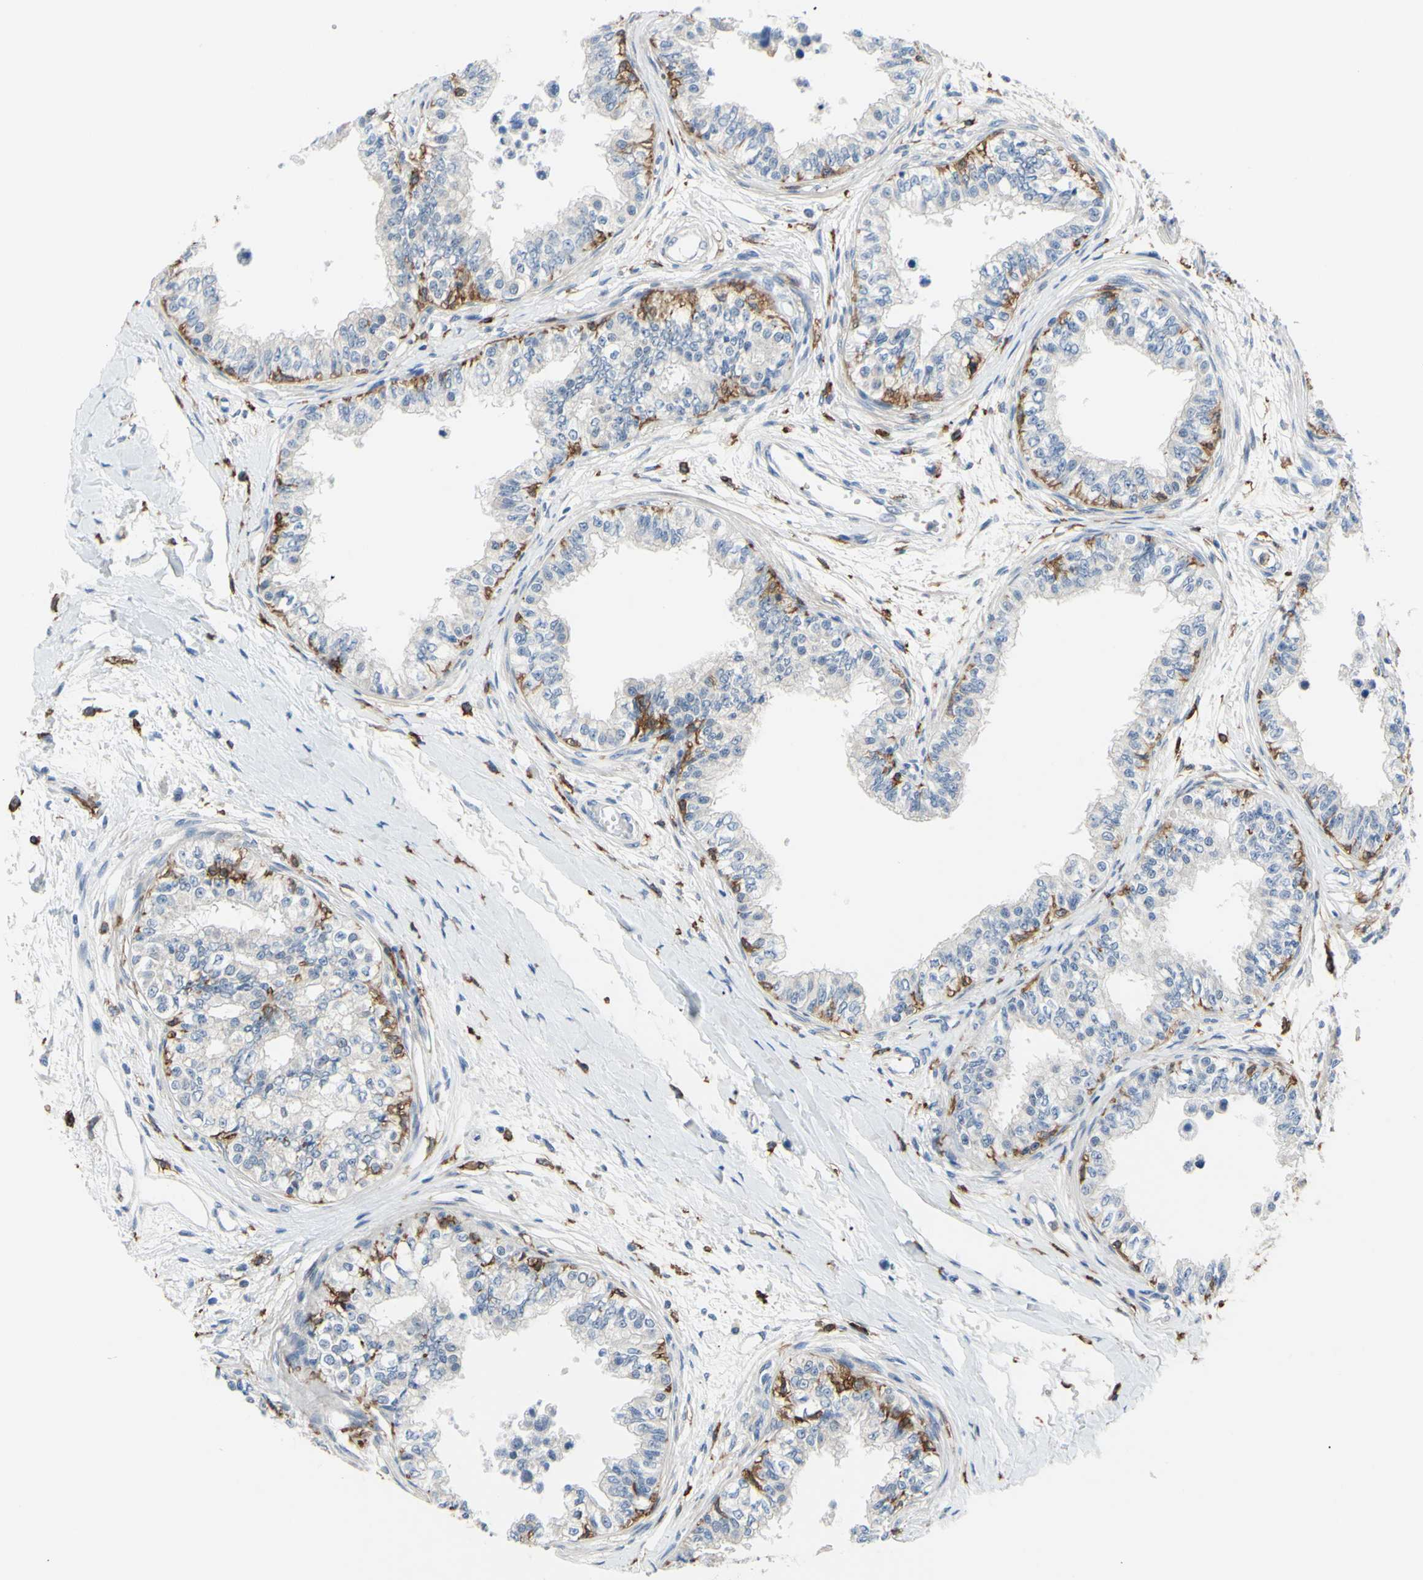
{"staining": {"intensity": "negative", "quantity": "none", "location": "none"}, "tissue": "epididymis", "cell_type": "Glandular cells", "image_type": "normal", "snomed": [{"axis": "morphology", "description": "Normal tissue, NOS"}, {"axis": "morphology", "description": "Adenocarcinoma, metastatic, NOS"}, {"axis": "topography", "description": "Testis"}, {"axis": "topography", "description": "Epididymis"}], "caption": "DAB (3,3'-diaminobenzidine) immunohistochemical staining of benign human epididymis shows no significant expression in glandular cells. Brightfield microscopy of IHC stained with DAB (brown) and hematoxylin (blue), captured at high magnification.", "gene": "FCGR2A", "patient": {"sex": "male", "age": 26}}